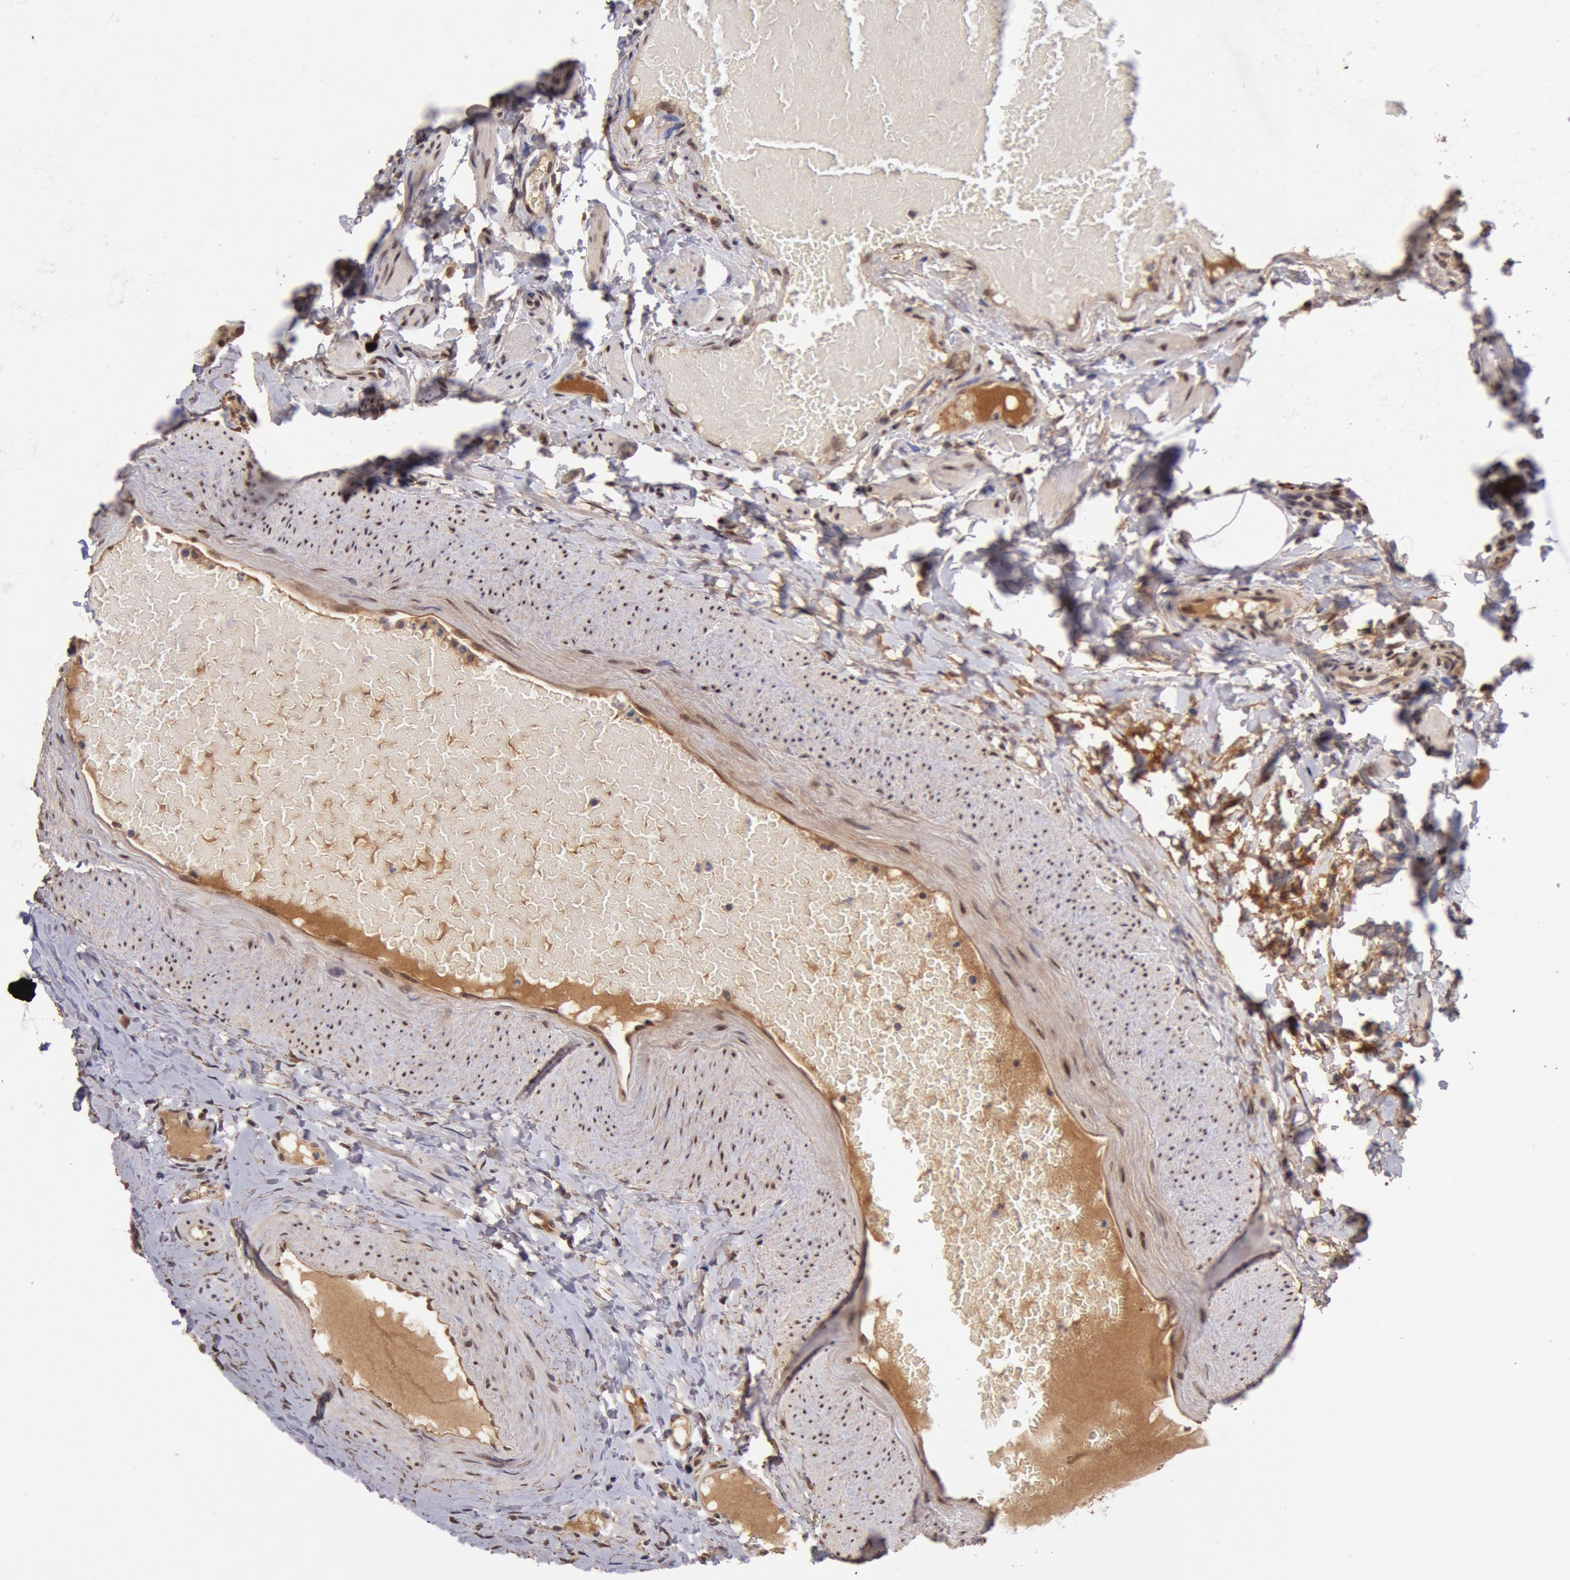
{"staining": {"intensity": "strong", "quantity": ">75%", "location": "nuclear"}, "tissue": "fallopian tube", "cell_type": "Glandular cells", "image_type": "normal", "snomed": [{"axis": "morphology", "description": "Normal tissue, NOS"}, {"axis": "topography", "description": "Fallopian tube"}, {"axis": "topography", "description": "Ovary"}], "caption": "This photomicrograph demonstrates IHC staining of unremarkable human fallopian tube, with high strong nuclear positivity in approximately >75% of glandular cells.", "gene": "CDKN2B", "patient": {"sex": "female", "age": 51}}